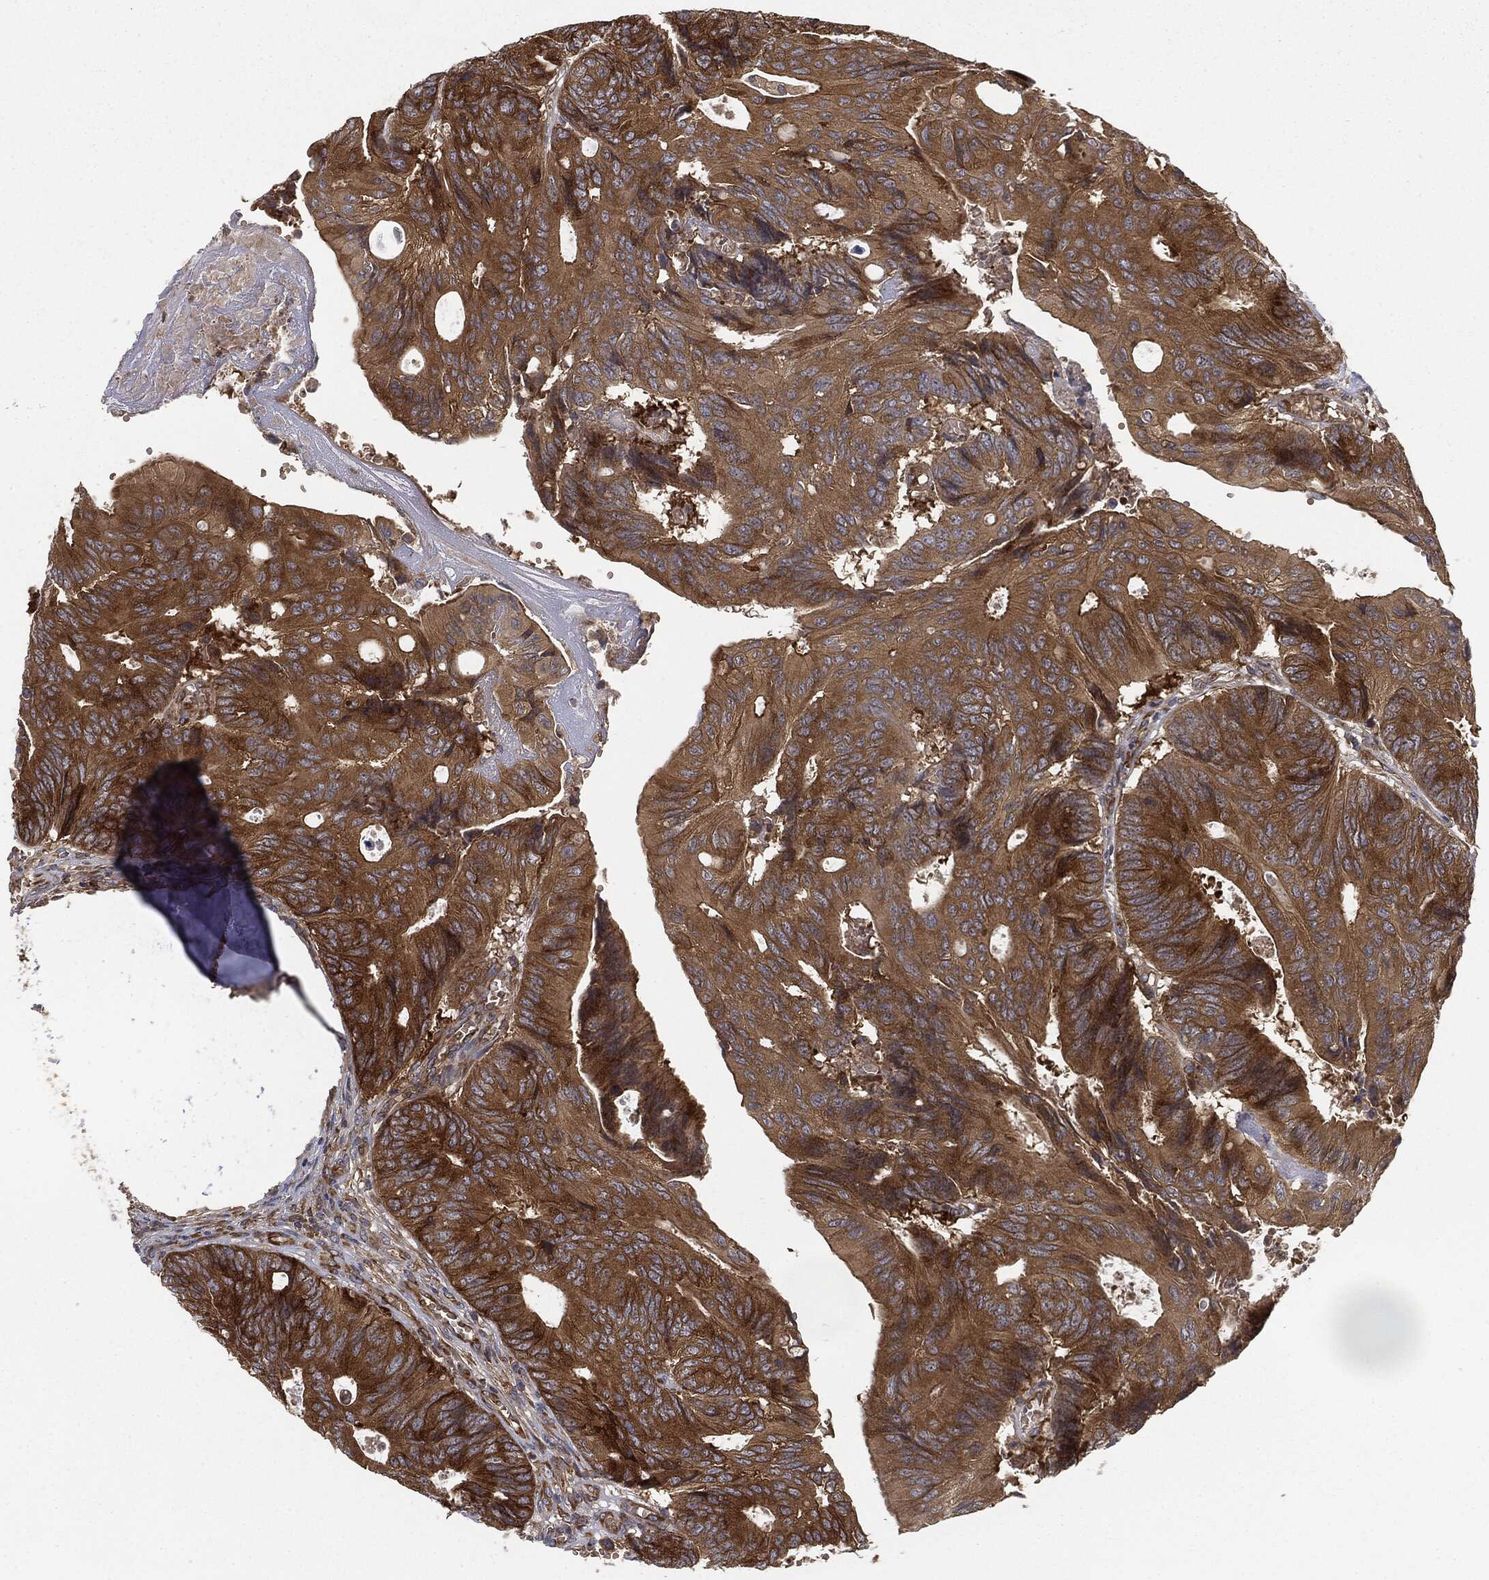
{"staining": {"intensity": "strong", "quantity": ">75%", "location": "cytoplasmic/membranous"}, "tissue": "colorectal cancer", "cell_type": "Tumor cells", "image_type": "cancer", "snomed": [{"axis": "morphology", "description": "Normal tissue, NOS"}, {"axis": "morphology", "description": "Adenocarcinoma, NOS"}, {"axis": "topography", "description": "Colon"}], "caption": "Brown immunohistochemical staining in human colorectal cancer reveals strong cytoplasmic/membranous staining in about >75% of tumor cells.", "gene": "EIF2AK2", "patient": {"sex": "male", "age": 65}}